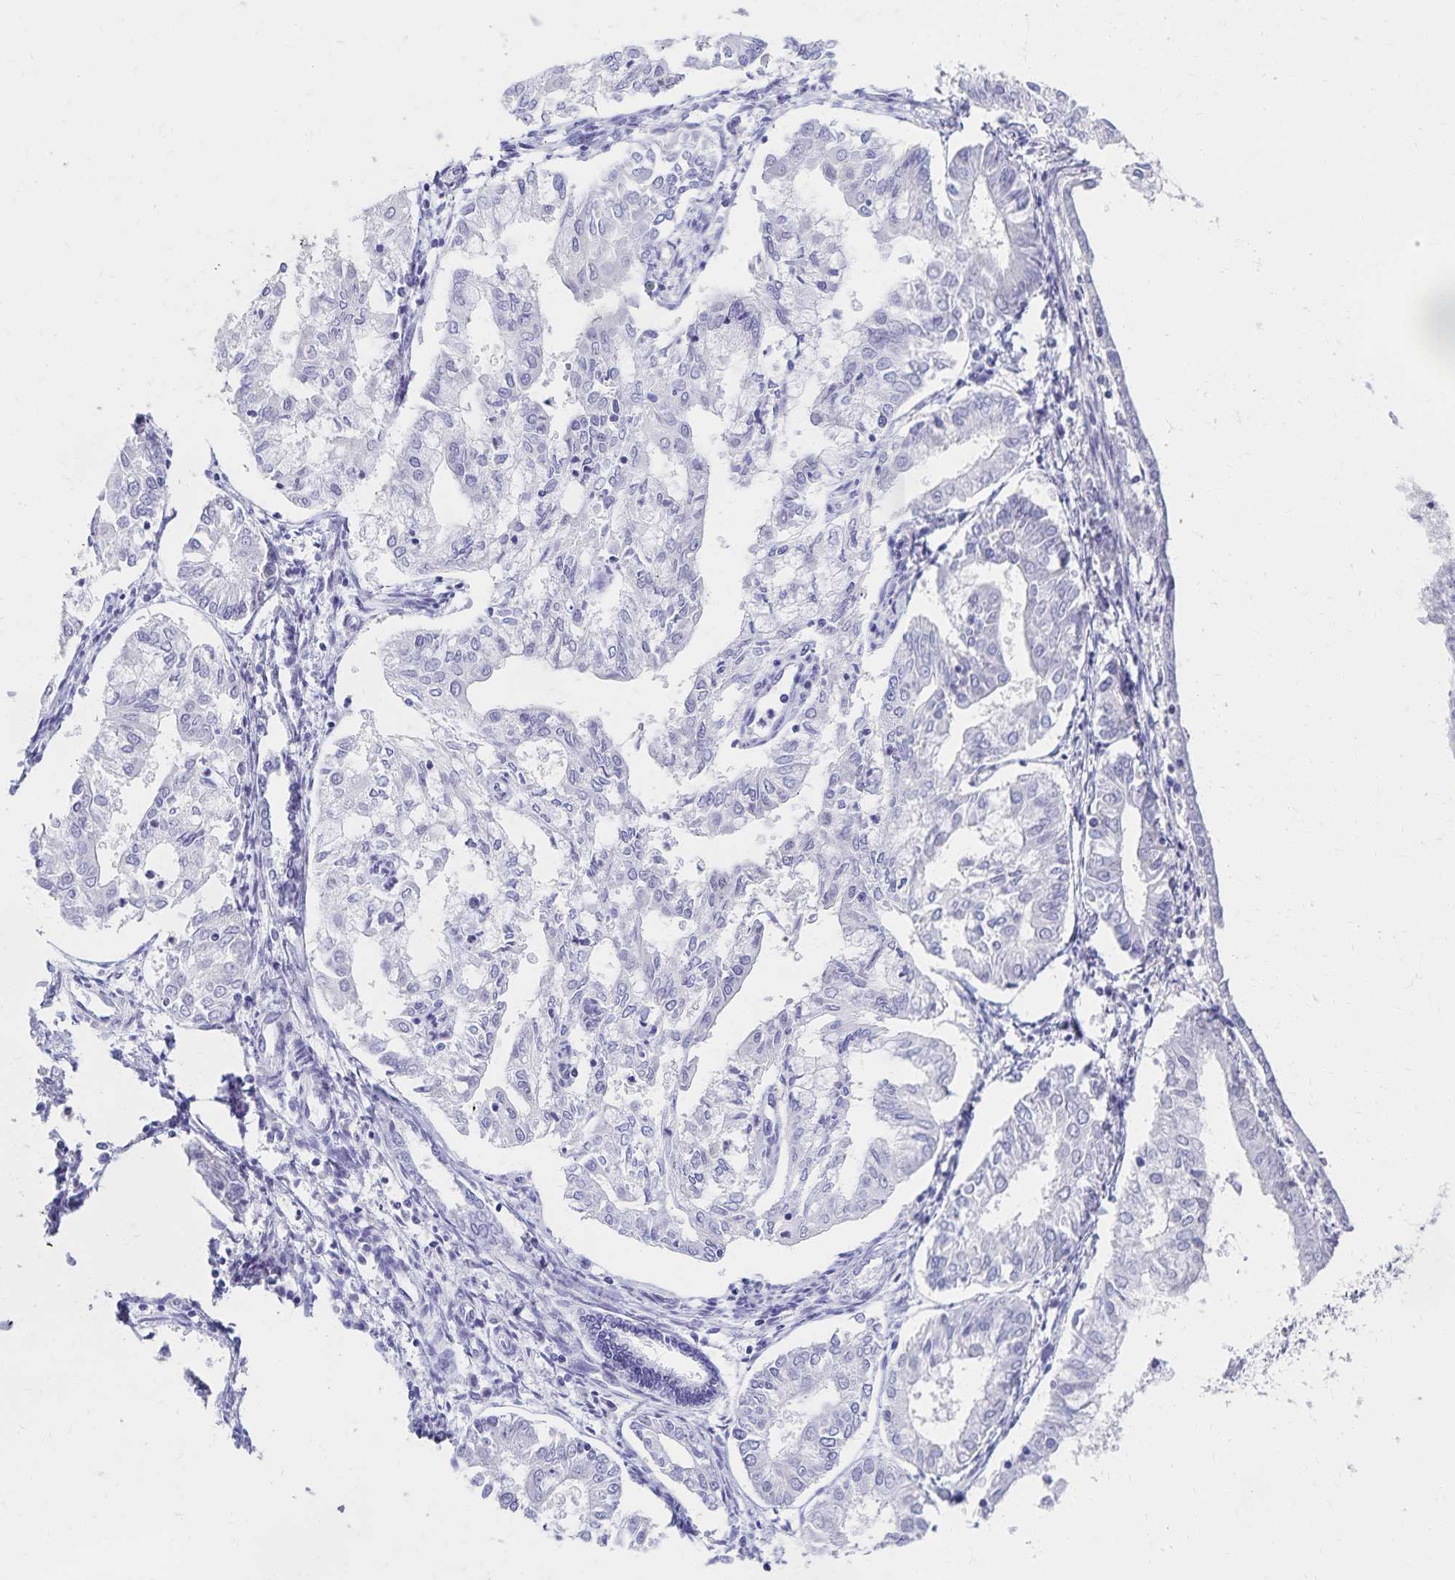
{"staining": {"intensity": "negative", "quantity": "none", "location": "none"}, "tissue": "endometrial cancer", "cell_type": "Tumor cells", "image_type": "cancer", "snomed": [{"axis": "morphology", "description": "Adenocarcinoma, NOS"}, {"axis": "topography", "description": "Endometrium"}], "caption": "A high-resolution micrograph shows immunohistochemistry (IHC) staining of endometrial cancer, which shows no significant staining in tumor cells. (Brightfield microscopy of DAB immunohistochemistry at high magnification).", "gene": "C2orf50", "patient": {"sex": "female", "age": 68}}